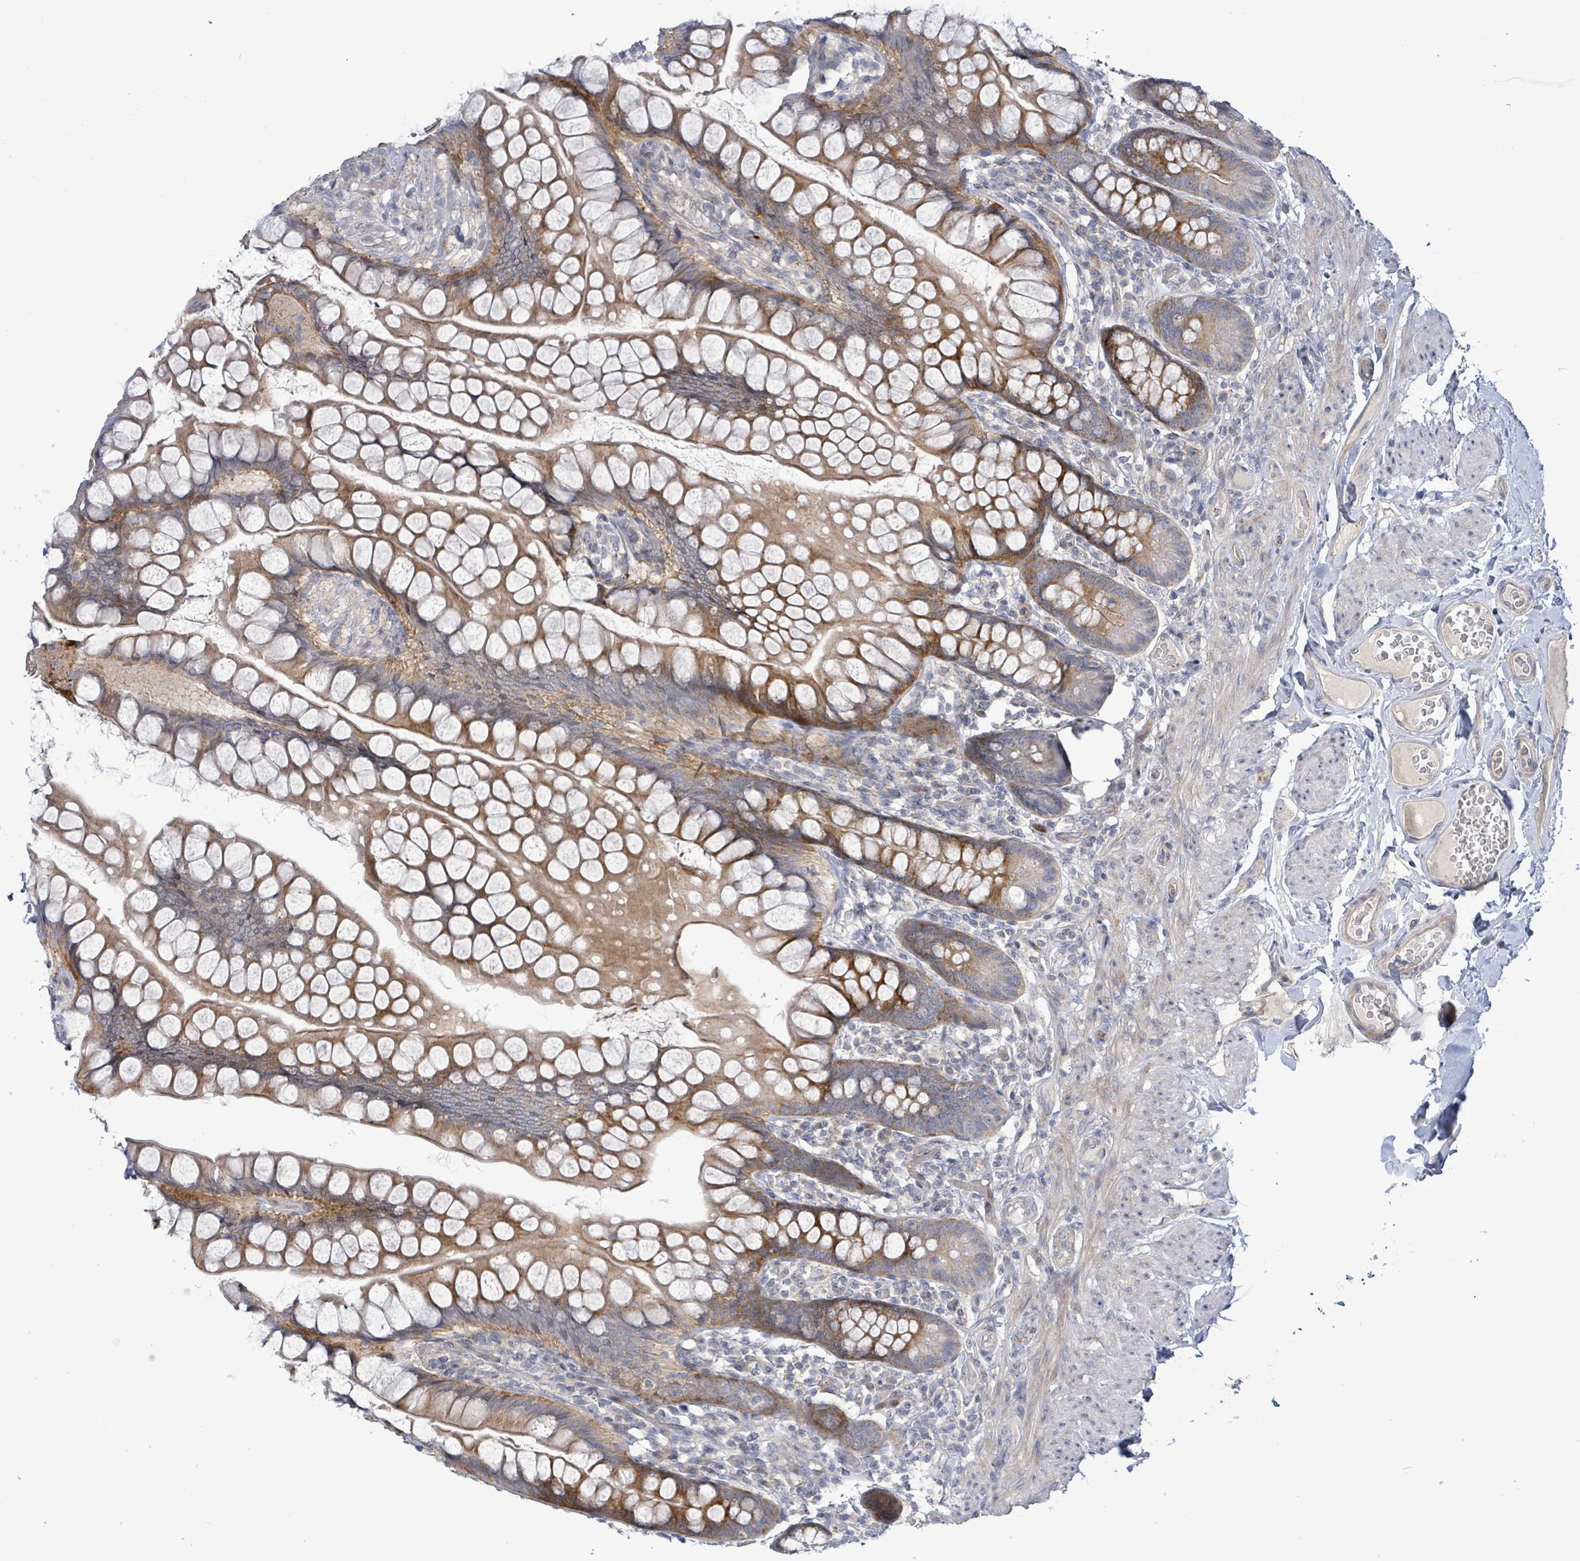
{"staining": {"intensity": "strong", "quantity": "25%-75%", "location": "cytoplasmic/membranous"}, "tissue": "small intestine", "cell_type": "Glandular cells", "image_type": "normal", "snomed": [{"axis": "morphology", "description": "Normal tissue, NOS"}, {"axis": "topography", "description": "Small intestine"}], "caption": "Glandular cells demonstrate high levels of strong cytoplasmic/membranous expression in about 25%-75% of cells in unremarkable small intestine.", "gene": "LILRA4", "patient": {"sex": "male", "age": 70}}